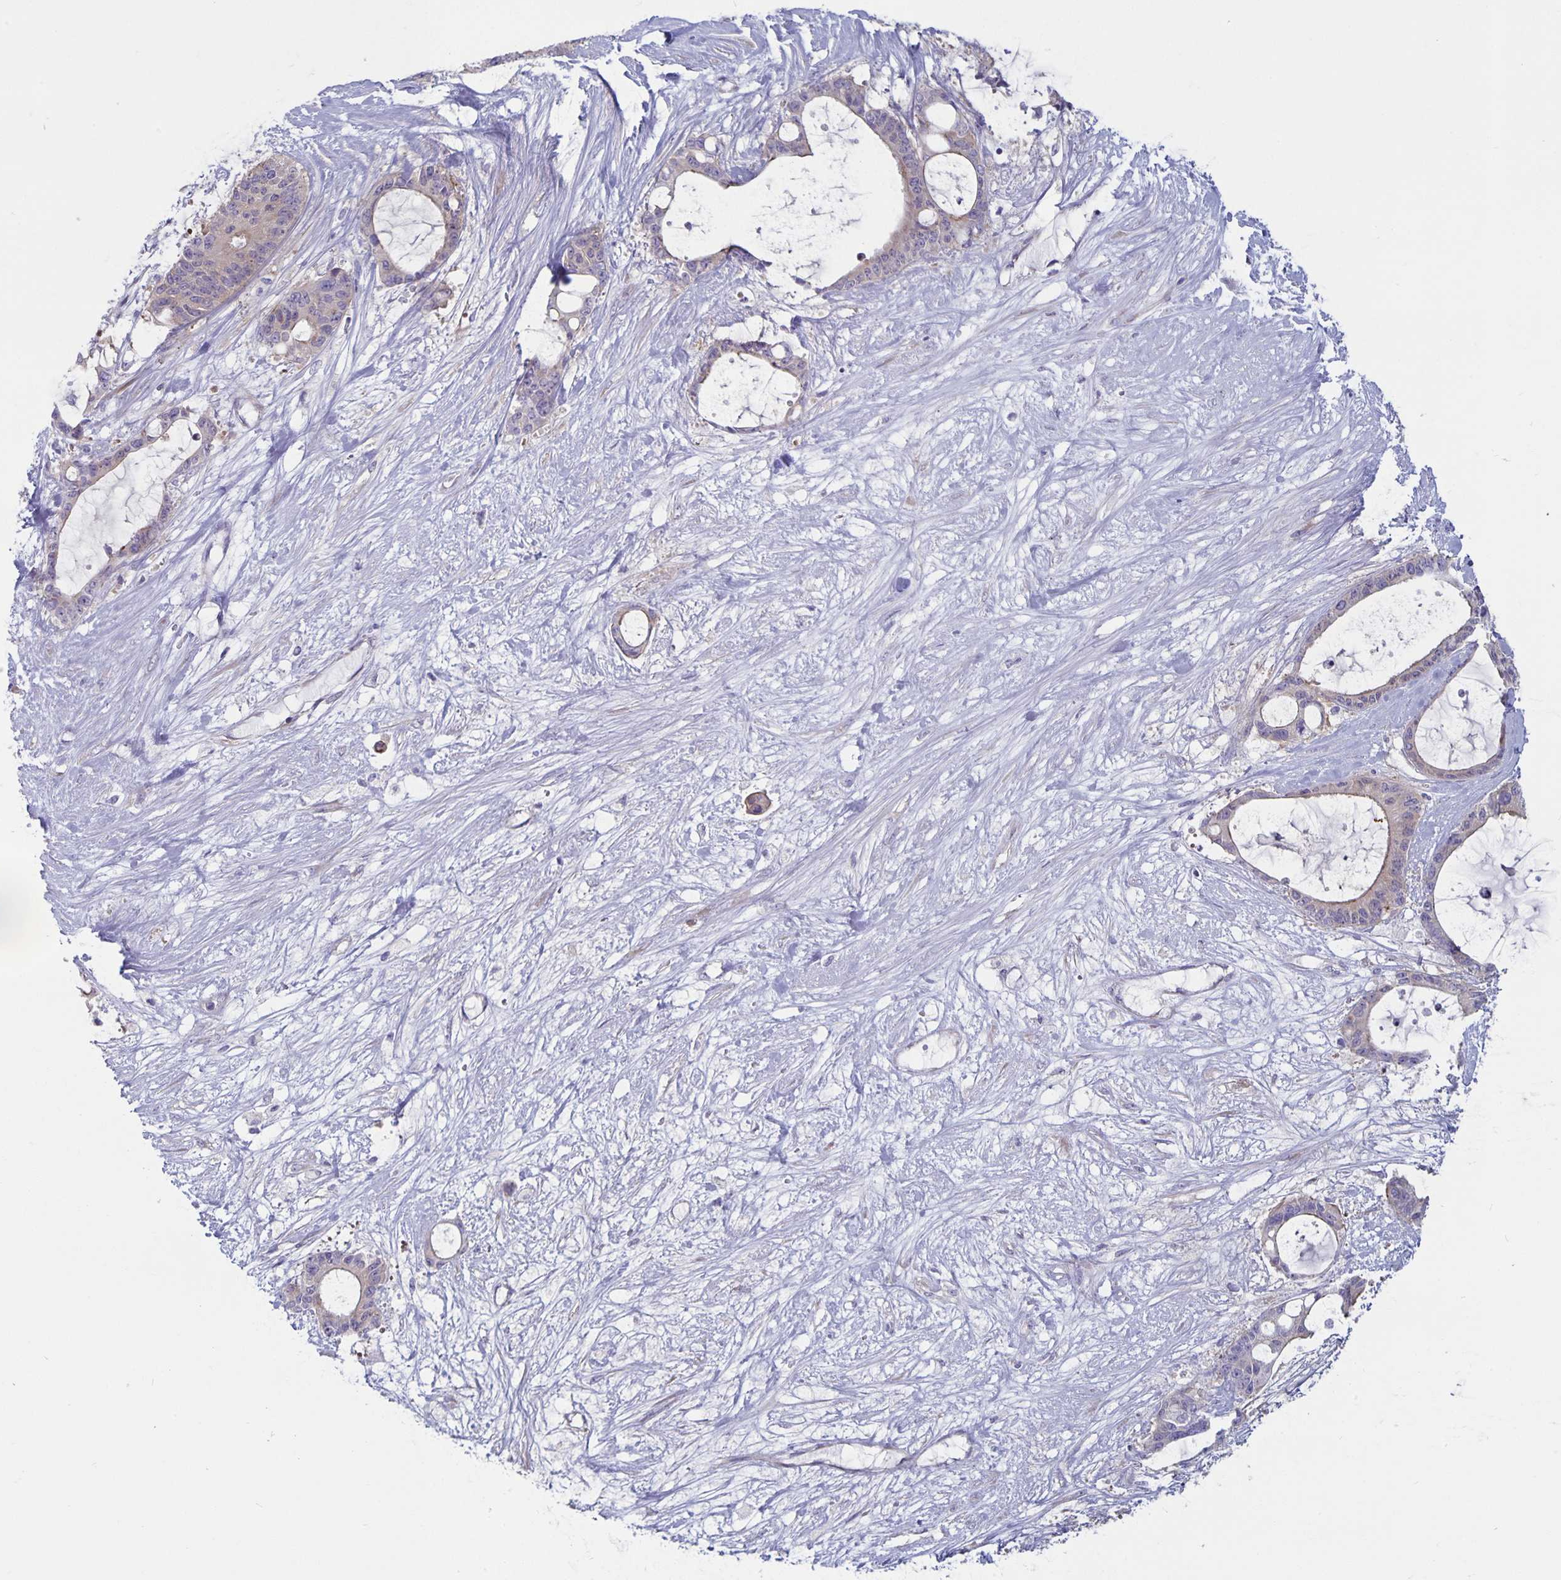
{"staining": {"intensity": "weak", "quantity": "<25%", "location": "cytoplasmic/membranous"}, "tissue": "liver cancer", "cell_type": "Tumor cells", "image_type": "cancer", "snomed": [{"axis": "morphology", "description": "Normal tissue, NOS"}, {"axis": "morphology", "description": "Cholangiocarcinoma"}, {"axis": "topography", "description": "Liver"}, {"axis": "topography", "description": "Peripheral nerve tissue"}], "caption": "IHC image of neoplastic tissue: cholangiocarcinoma (liver) stained with DAB (3,3'-diaminobenzidine) displays no significant protein positivity in tumor cells. (DAB immunohistochemistry (IHC) with hematoxylin counter stain).", "gene": "PLCB3", "patient": {"sex": "female", "age": 73}}